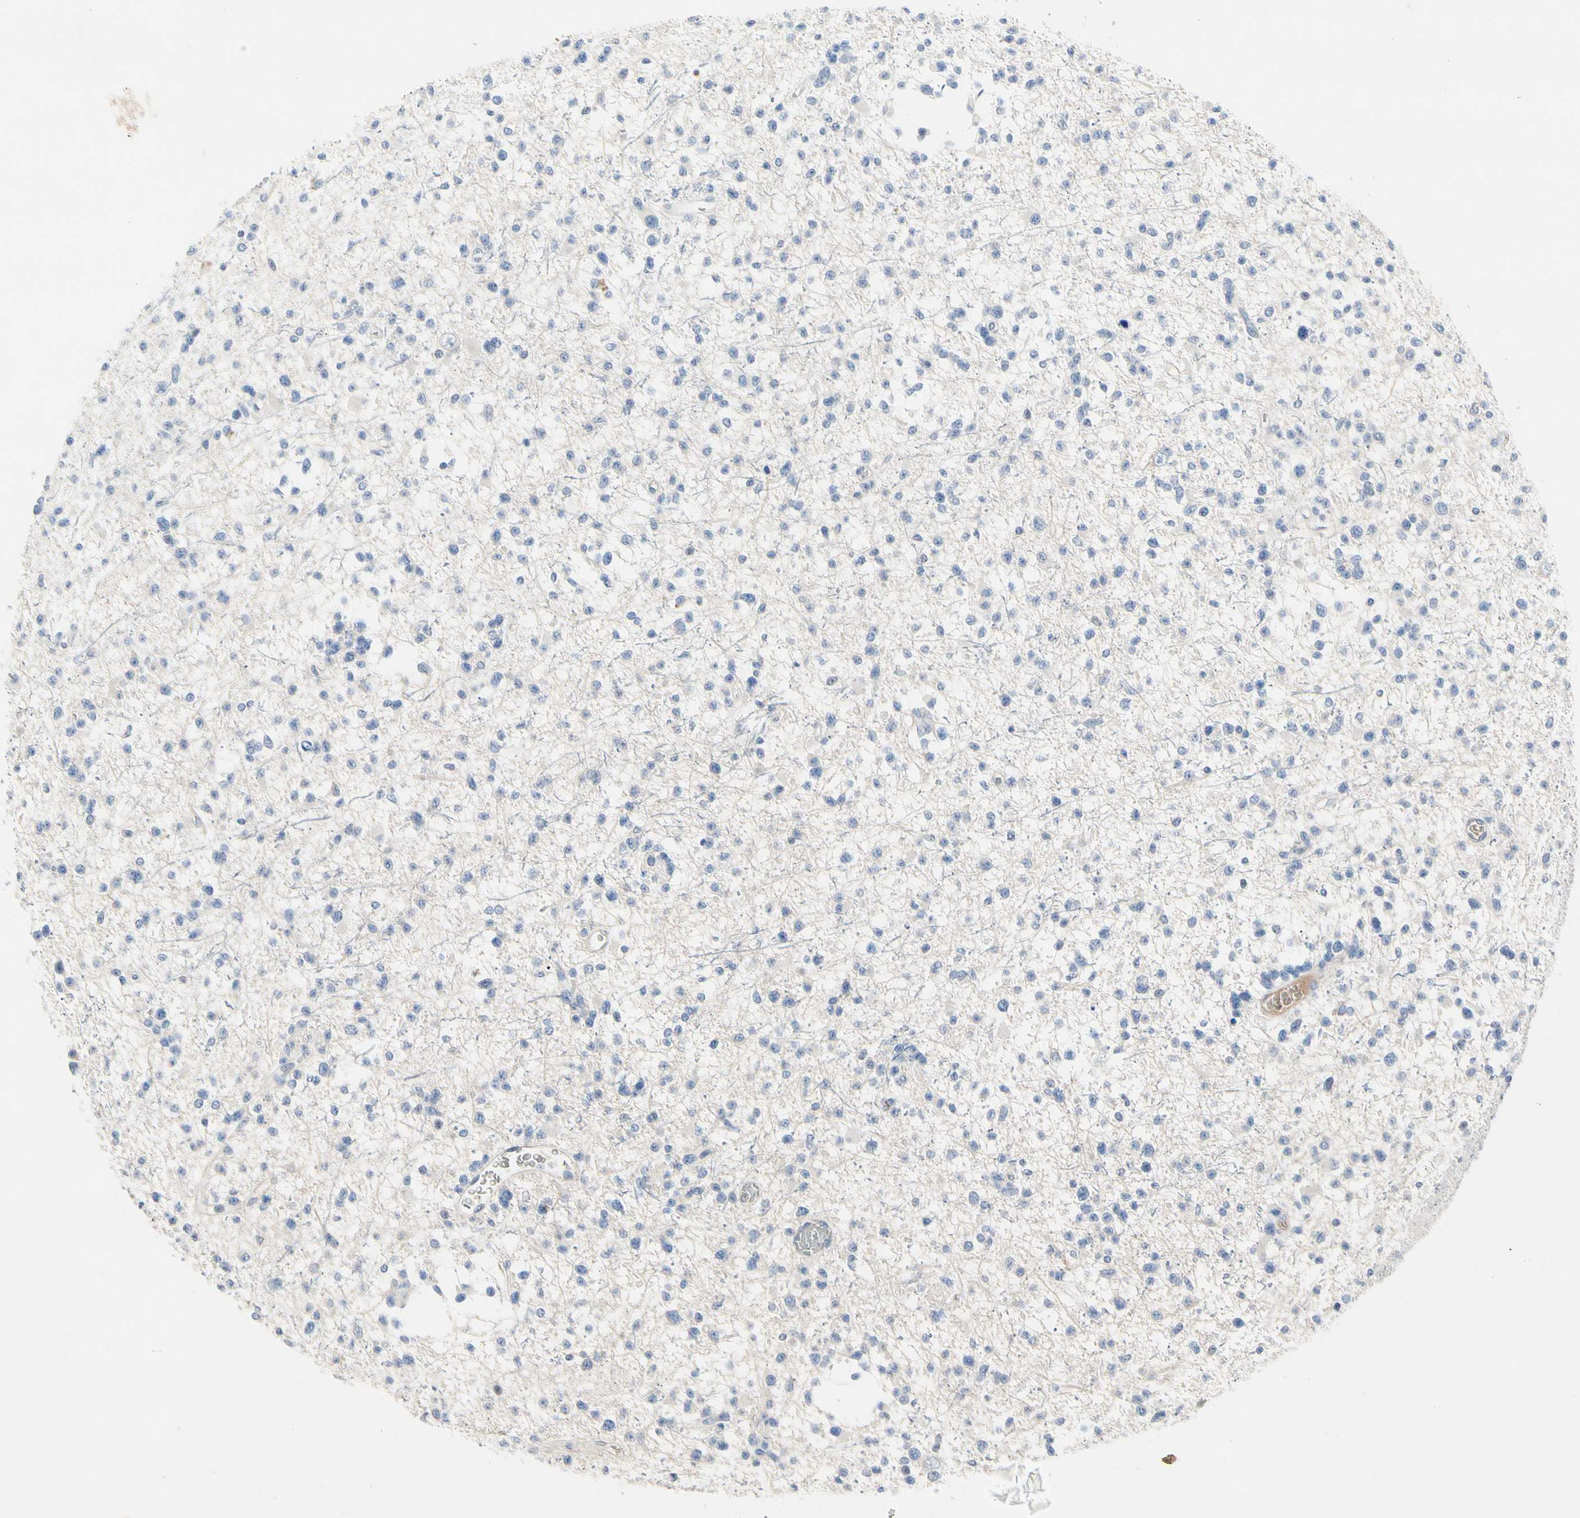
{"staining": {"intensity": "negative", "quantity": "none", "location": "none"}, "tissue": "glioma", "cell_type": "Tumor cells", "image_type": "cancer", "snomed": [{"axis": "morphology", "description": "Glioma, malignant, Low grade"}, {"axis": "topography", "description": "Brain"}], "caption": "This image is of low-grade glioma (malignant) stained with immunohistochemistry (IHC) to label a protein in brown with the nuclei are counter-stained blue. There is no staining in tumor cells. (Brightfield microscopy of DAB immunohistochemistry (IHC) at high magnification).", "gene": "ECRG4", "patient": {"sex": "female", "age": 22}}